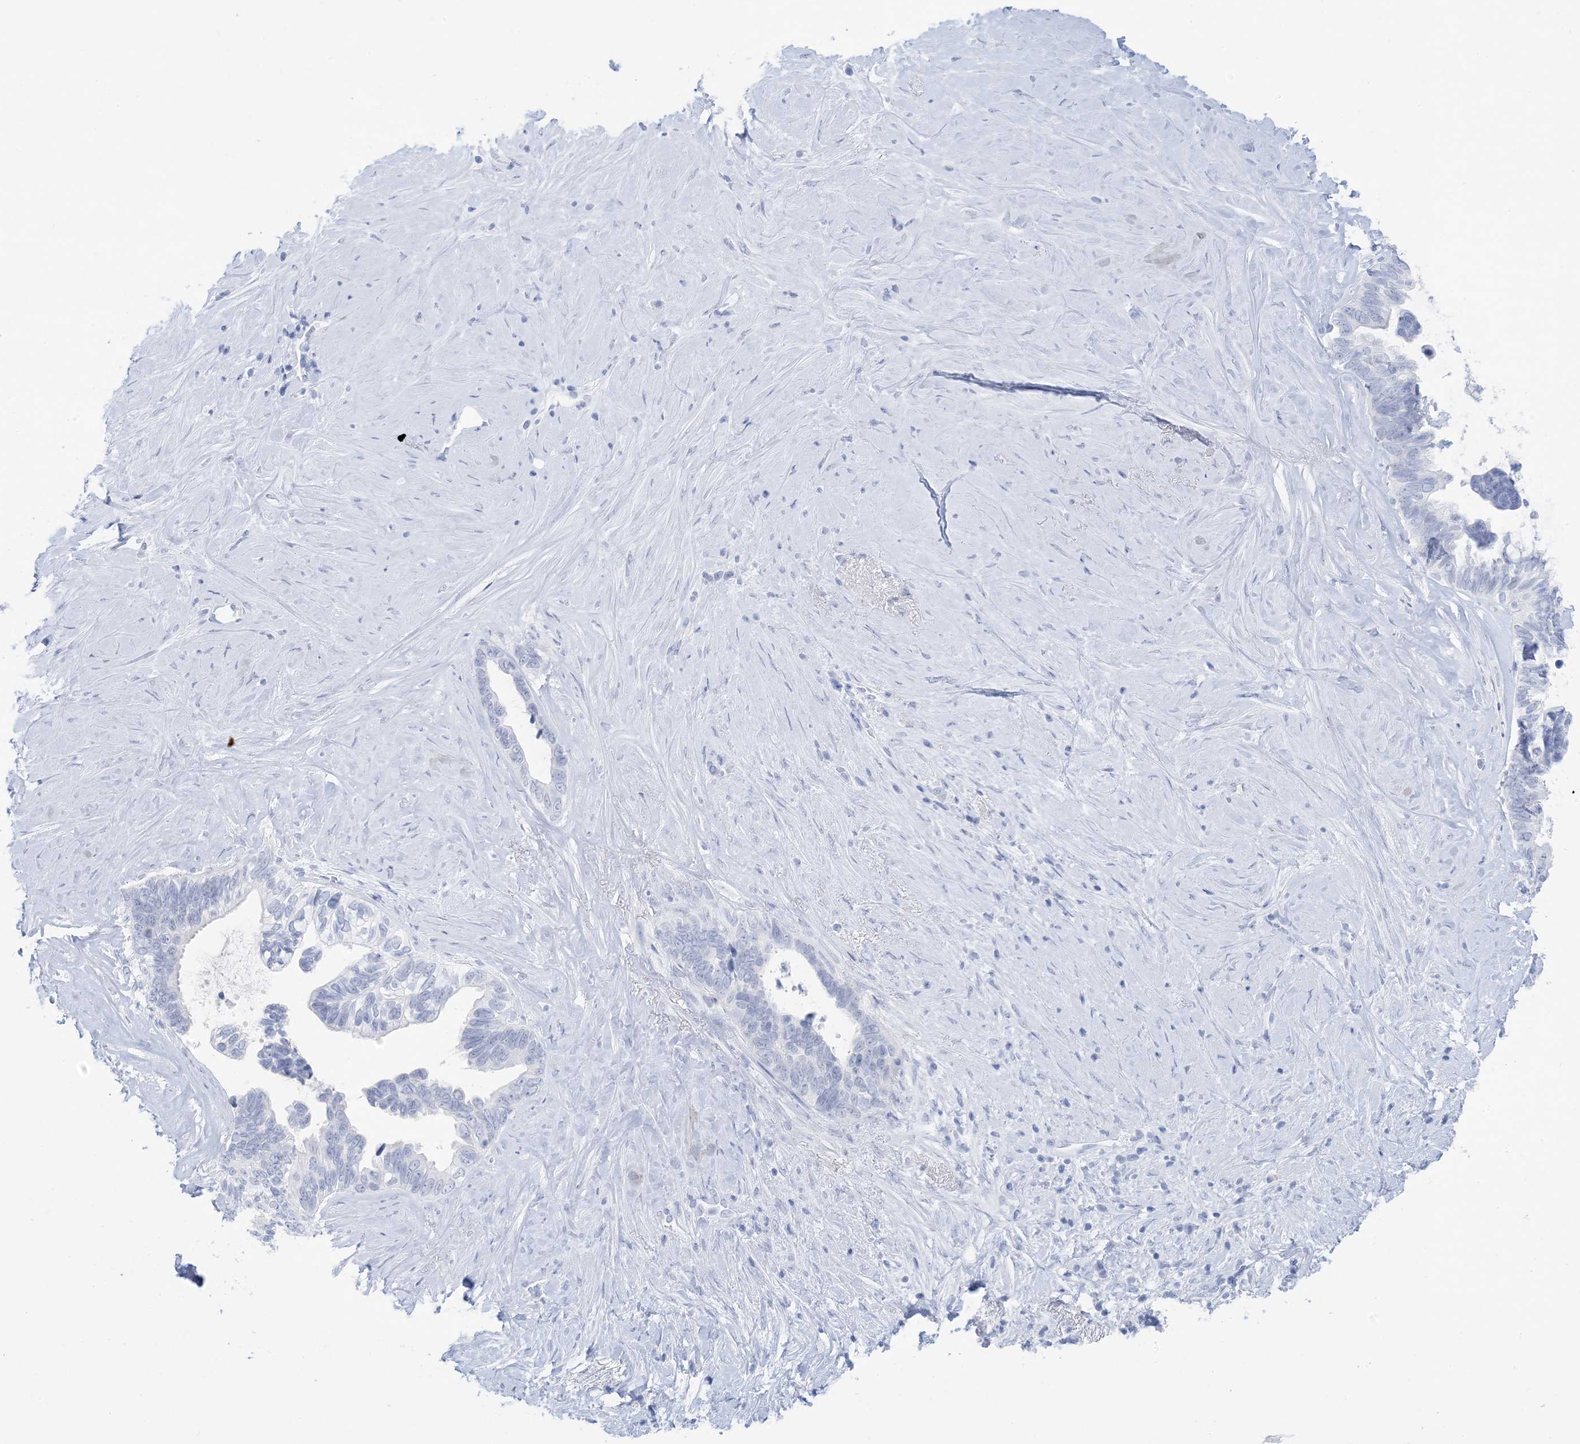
{"staining": {"intensity": "negative", "quantity": "none", "location": "none"}, "tissue": "pancreatic cancer", "cell_type": "Tumor cells", "image_type": "cancer", "snomed": [{"axis": "morphology", "description": "Adenocarcinoma, NOS"}, {"axis": "topography", "description": "Pancreas"}], "caption": "Pancreatic cancer stained for a protein using immunohistochemistry (IHC) shows no positivity tumor cells.", "gene": "SH3YL1", "patient": {"sex": "female", "age": 72}}